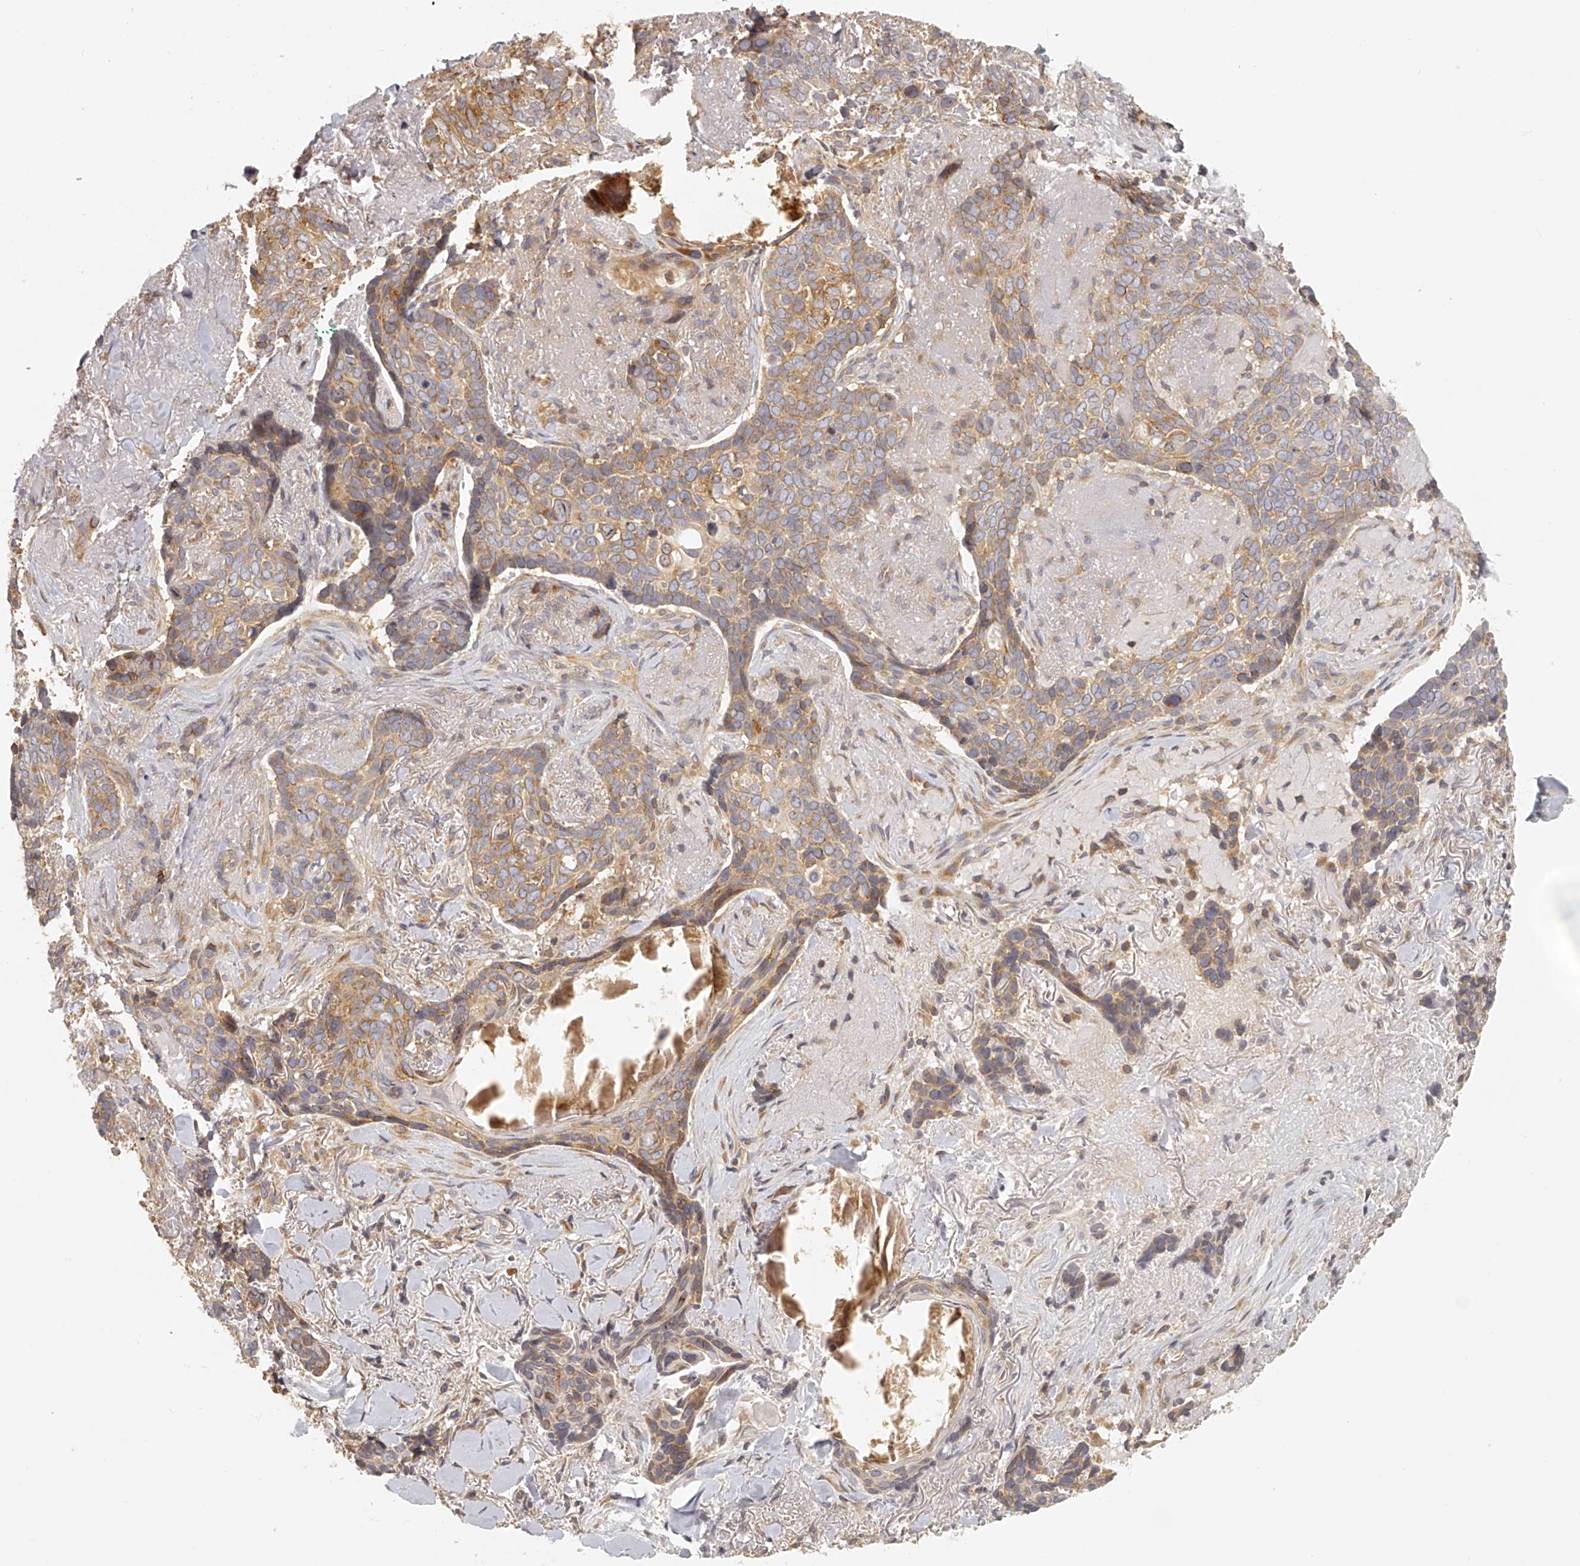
{"staining": {"intensity": "moderate", "quantity": ">75%", "location": "cytoplasmic/membranous"}, "tissue": "skin cancer", "cell_type": "Tumor cells", "image_type": "cancer", "snomed": [{"axis": "morphology", "description": "Basal cell carcinoma"}, {"axis": "topography", "description": "Skin"}], "caption": "Immunohistochemical staining of skin cancer displays medium levels of moderate cytoplasmic/membranous protein positivity in about >75% of tumor cells.", "gene": "EIF3I", "patient": {"sex": "female", "age": 82}}